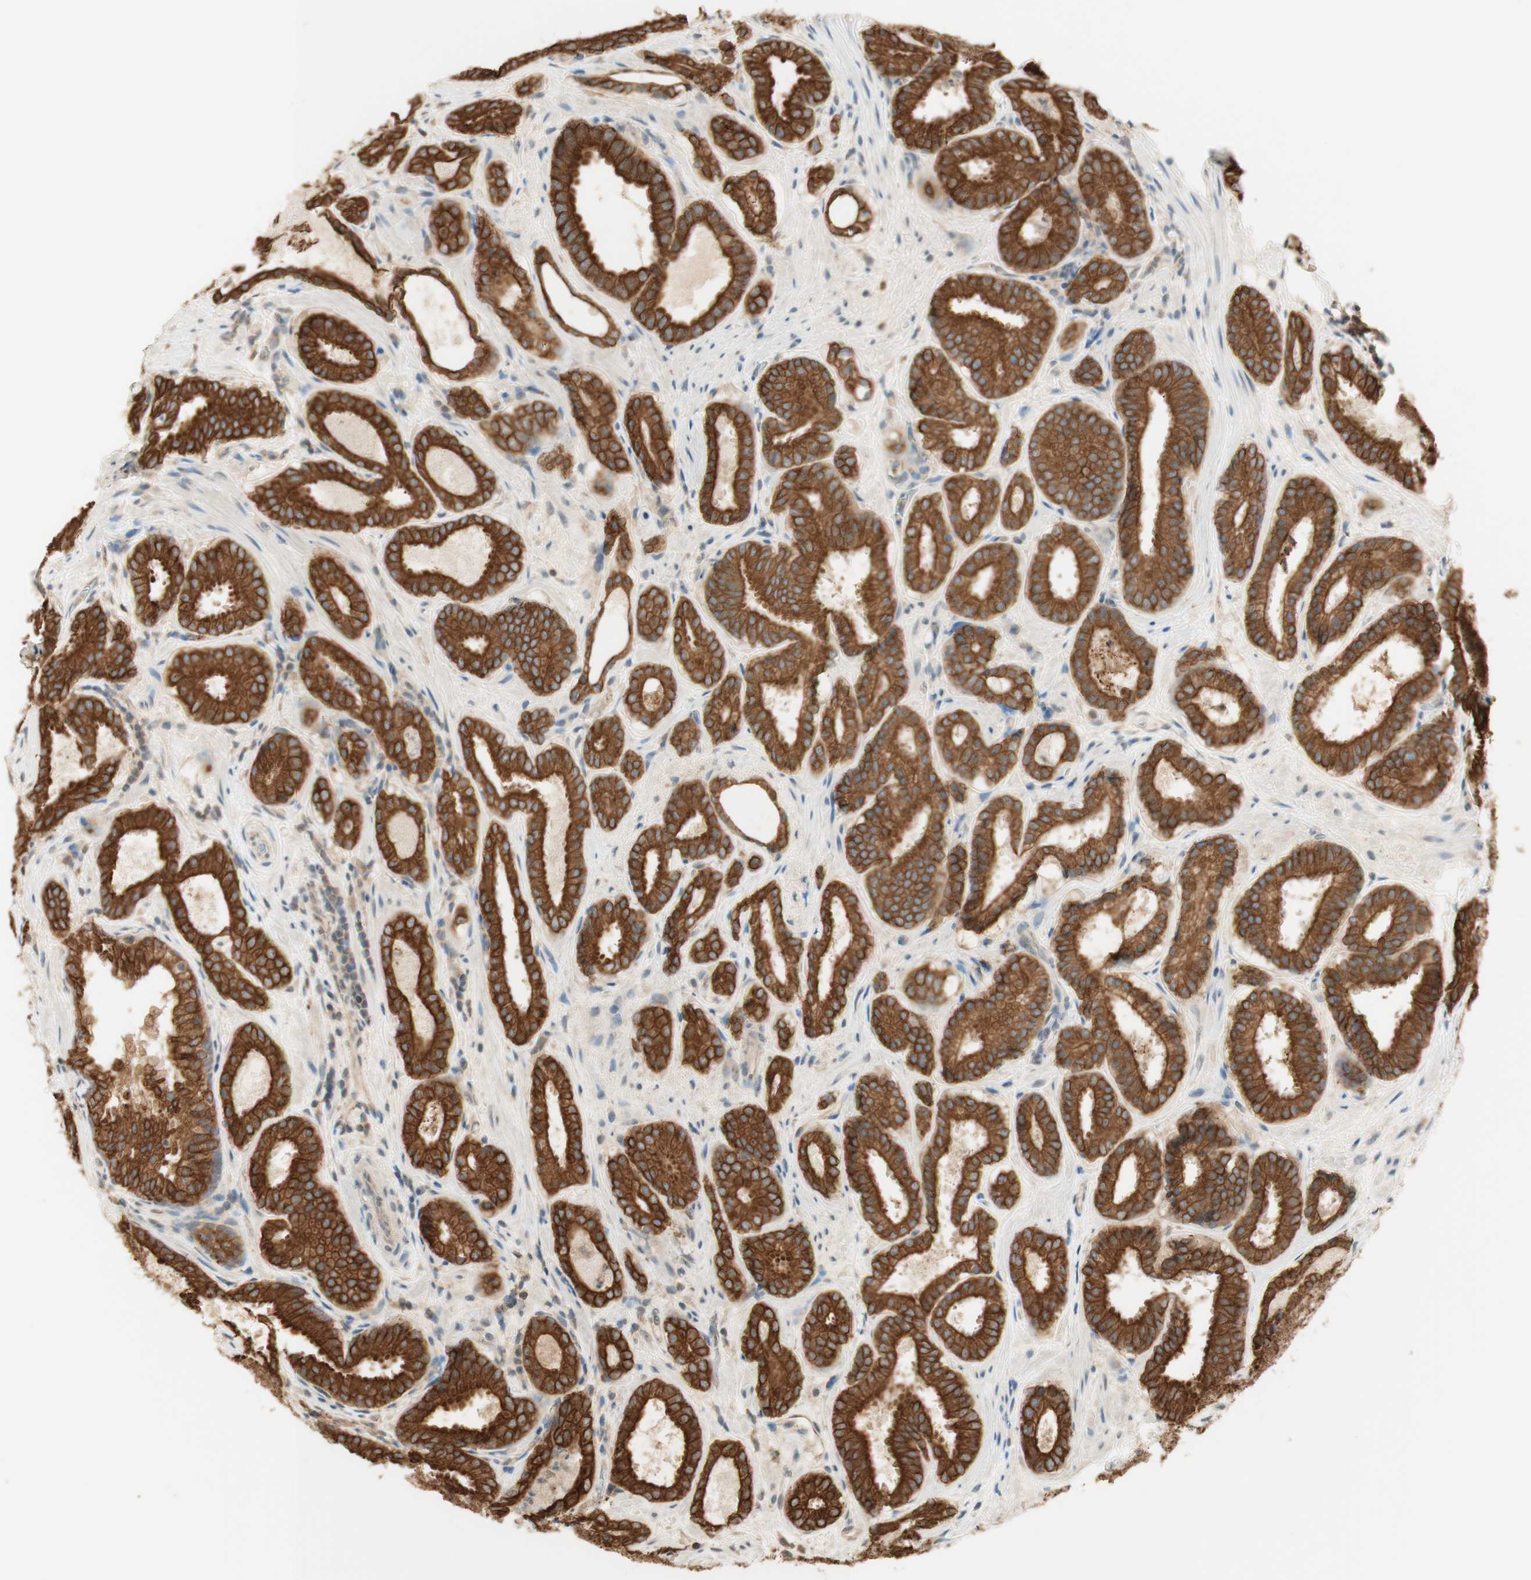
{"staining": {"intensity": "strong", "quantity": ">75%", "location": "cytoplasmic/membranous"}, "tissue": "prostate cancer", "cell_type": "Tumor cells", "image_type": "cancer", "snomed": [{"axis": "morphology", "description": "Adenocarcinoma, Low grade"}, {"axis": "topography", "description": "Prostate"}], "caption": "Prostate adenocarcinoma (low-grade) stained with IHC exhibits strong cytoplasmic/membranous positivity in approximately >75% of tumor cells. Using DAB (3,3'-diaminobenzidine) (brown) and hematoxylin (blue) stains, captured at high magnification using brightfield microscopy.", "gene": "SPINT2", "patient": {"sex": "male", "age": 69}}